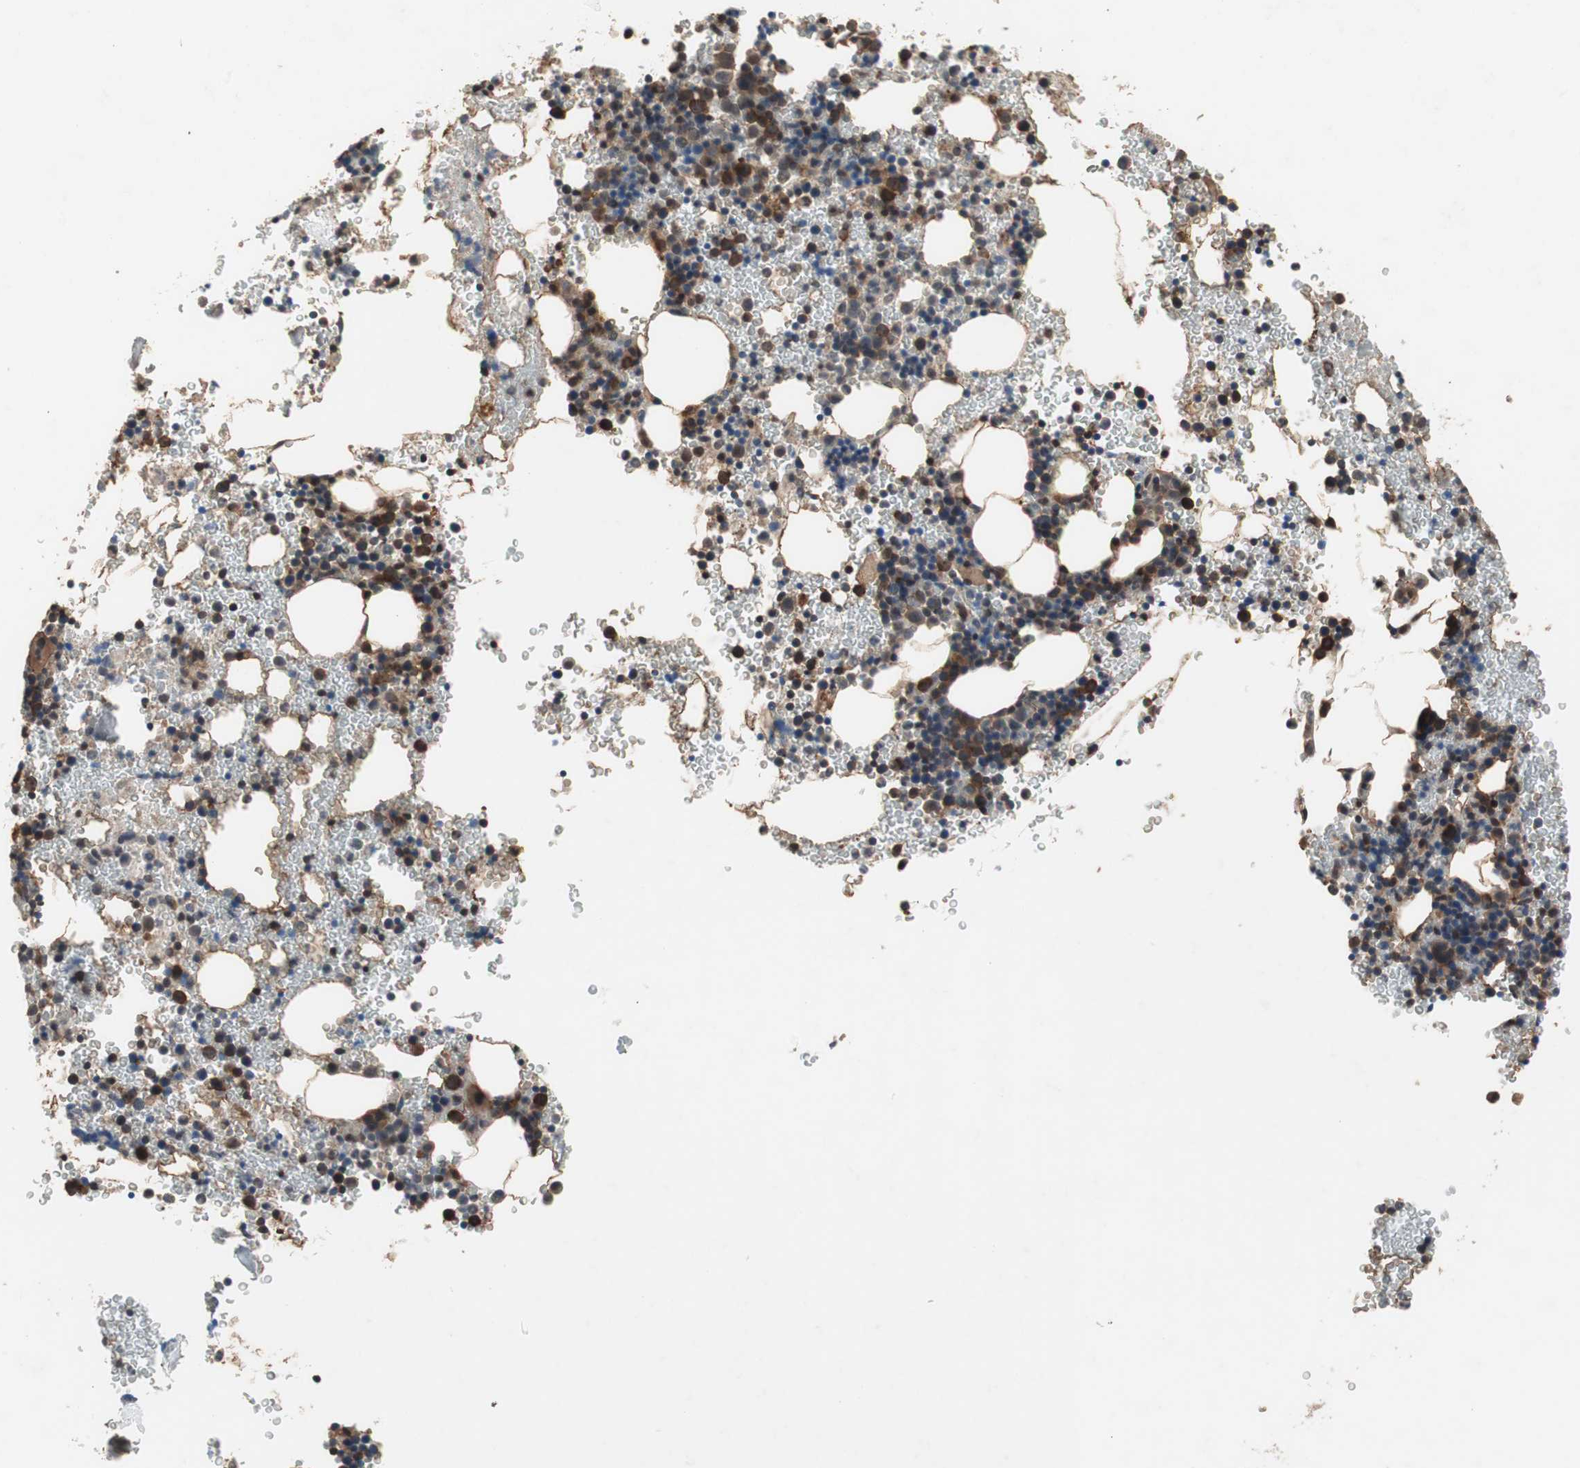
{"staining": {"intensity": "strong", "quantity": ">75%", "location": "cytoplasmic/membranous,nuclear"}, "tissue": "bone marrow", "cell_type": "Hematopoietic cells", "image_type": "normal", "snomed": [{"axis": "morphology", "description": "Normal tissue, NOS"}, {"axis": "morphology", "description": "Inflammation, NOS"}, {"axis": "topography", "description": "Bone marrow"}], "caption": "IHC image of normal human bone marrow stained for a protein (brown), which displays high levels of strong cytoplasmic/membranous,nuclear staining in about >75% of hematopoietic cells.", "gene": "GART", "patient": {"sex": "male", "age": 22}}